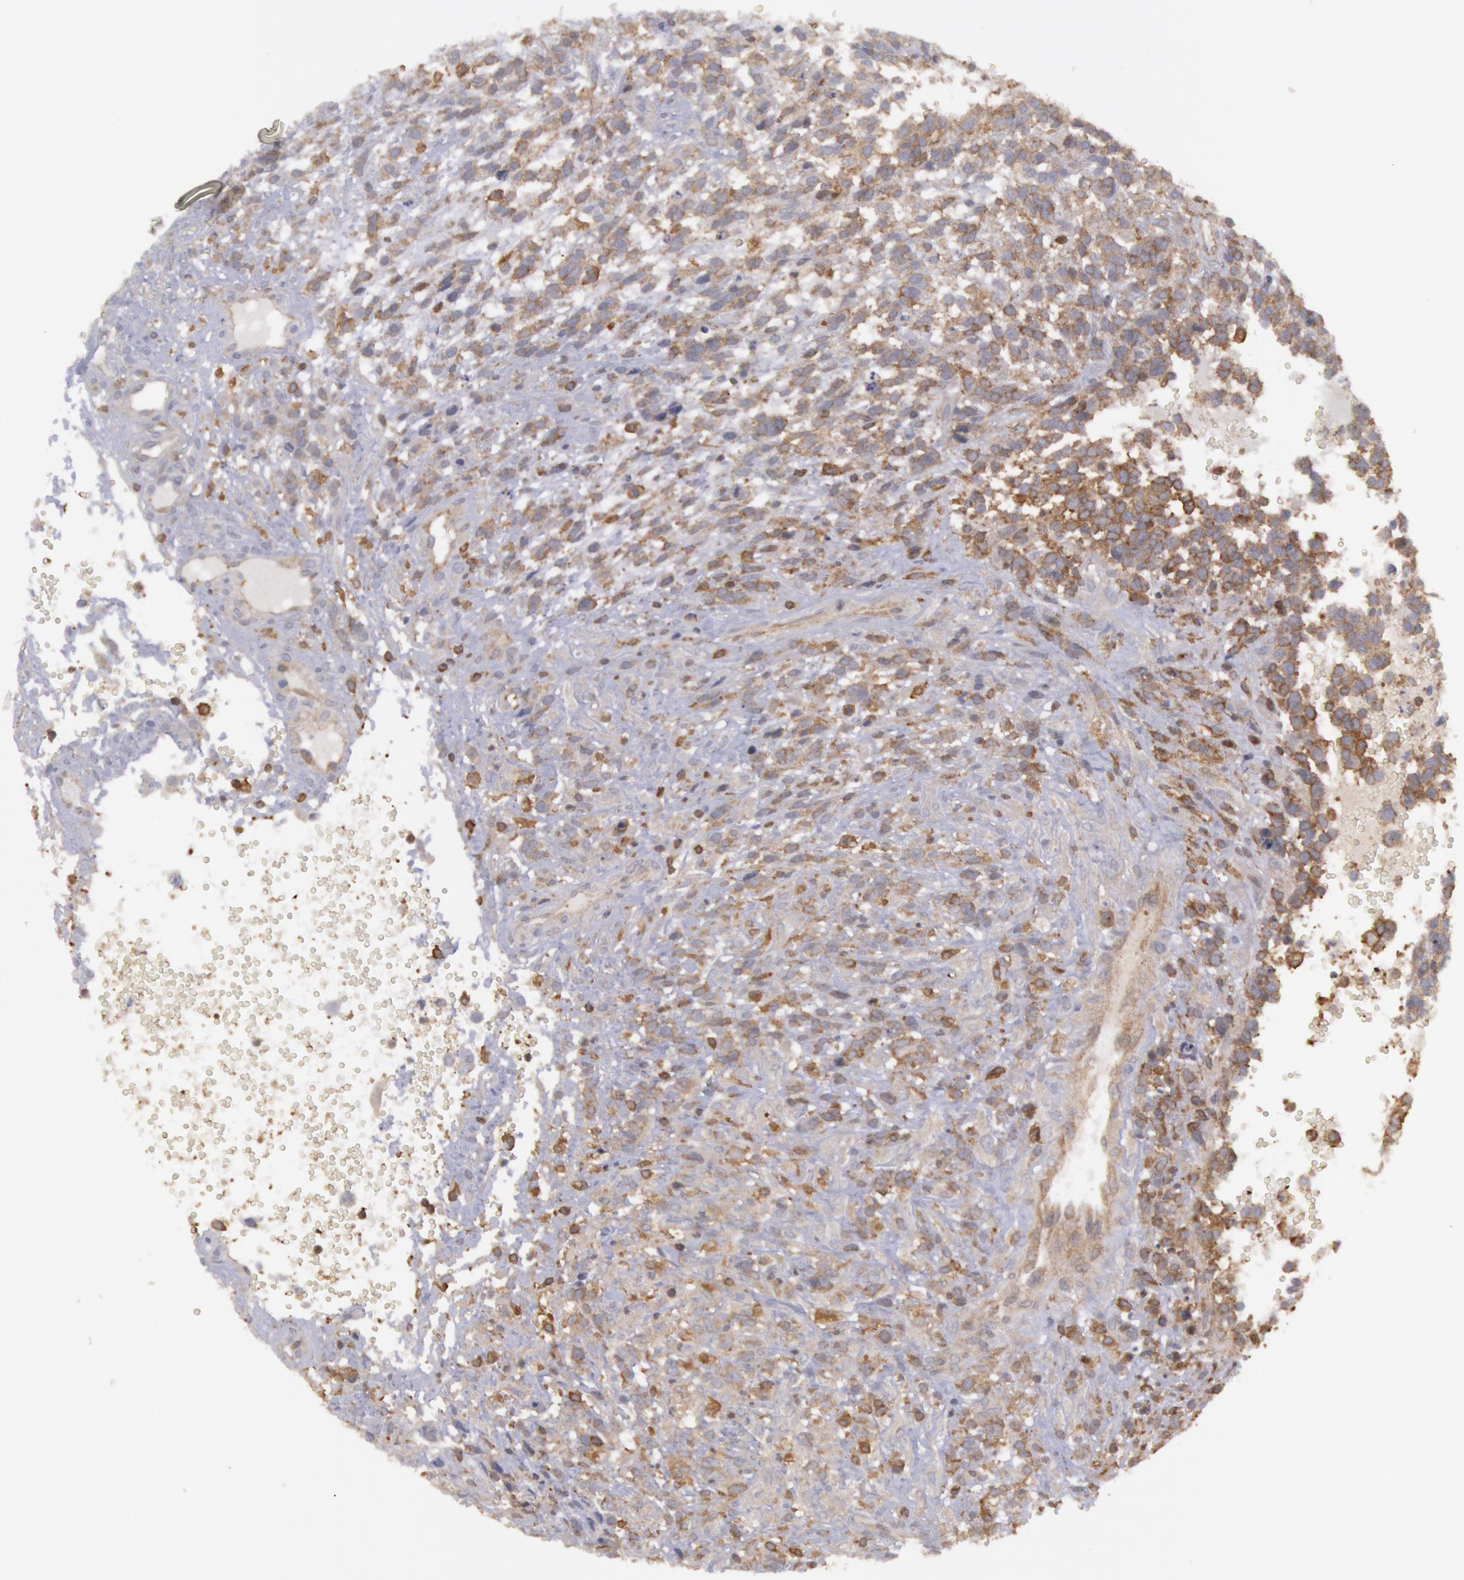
{"staining": {"intensity": "moderate", "quantity": "25%-75%", "location": "cytoplasmic/membranous"}, "tissue": "glioma", "cell_type": "Tumor cells", "image_type": "cancer", "snomed": [{"axis": "morphology", "description": "Glioma, malignant, High grade"}, {"axis": "topography", "description": "Brain"}], "caption": "IHC photomicrograph of glioma stained for a protein (brown), which shows medium levels of moderate cytoplasmic/membranous positivity in about 25%-75% of tumor cells.", "gene": "IKBKB", "patient": {"sex": "male", "age": 66}}